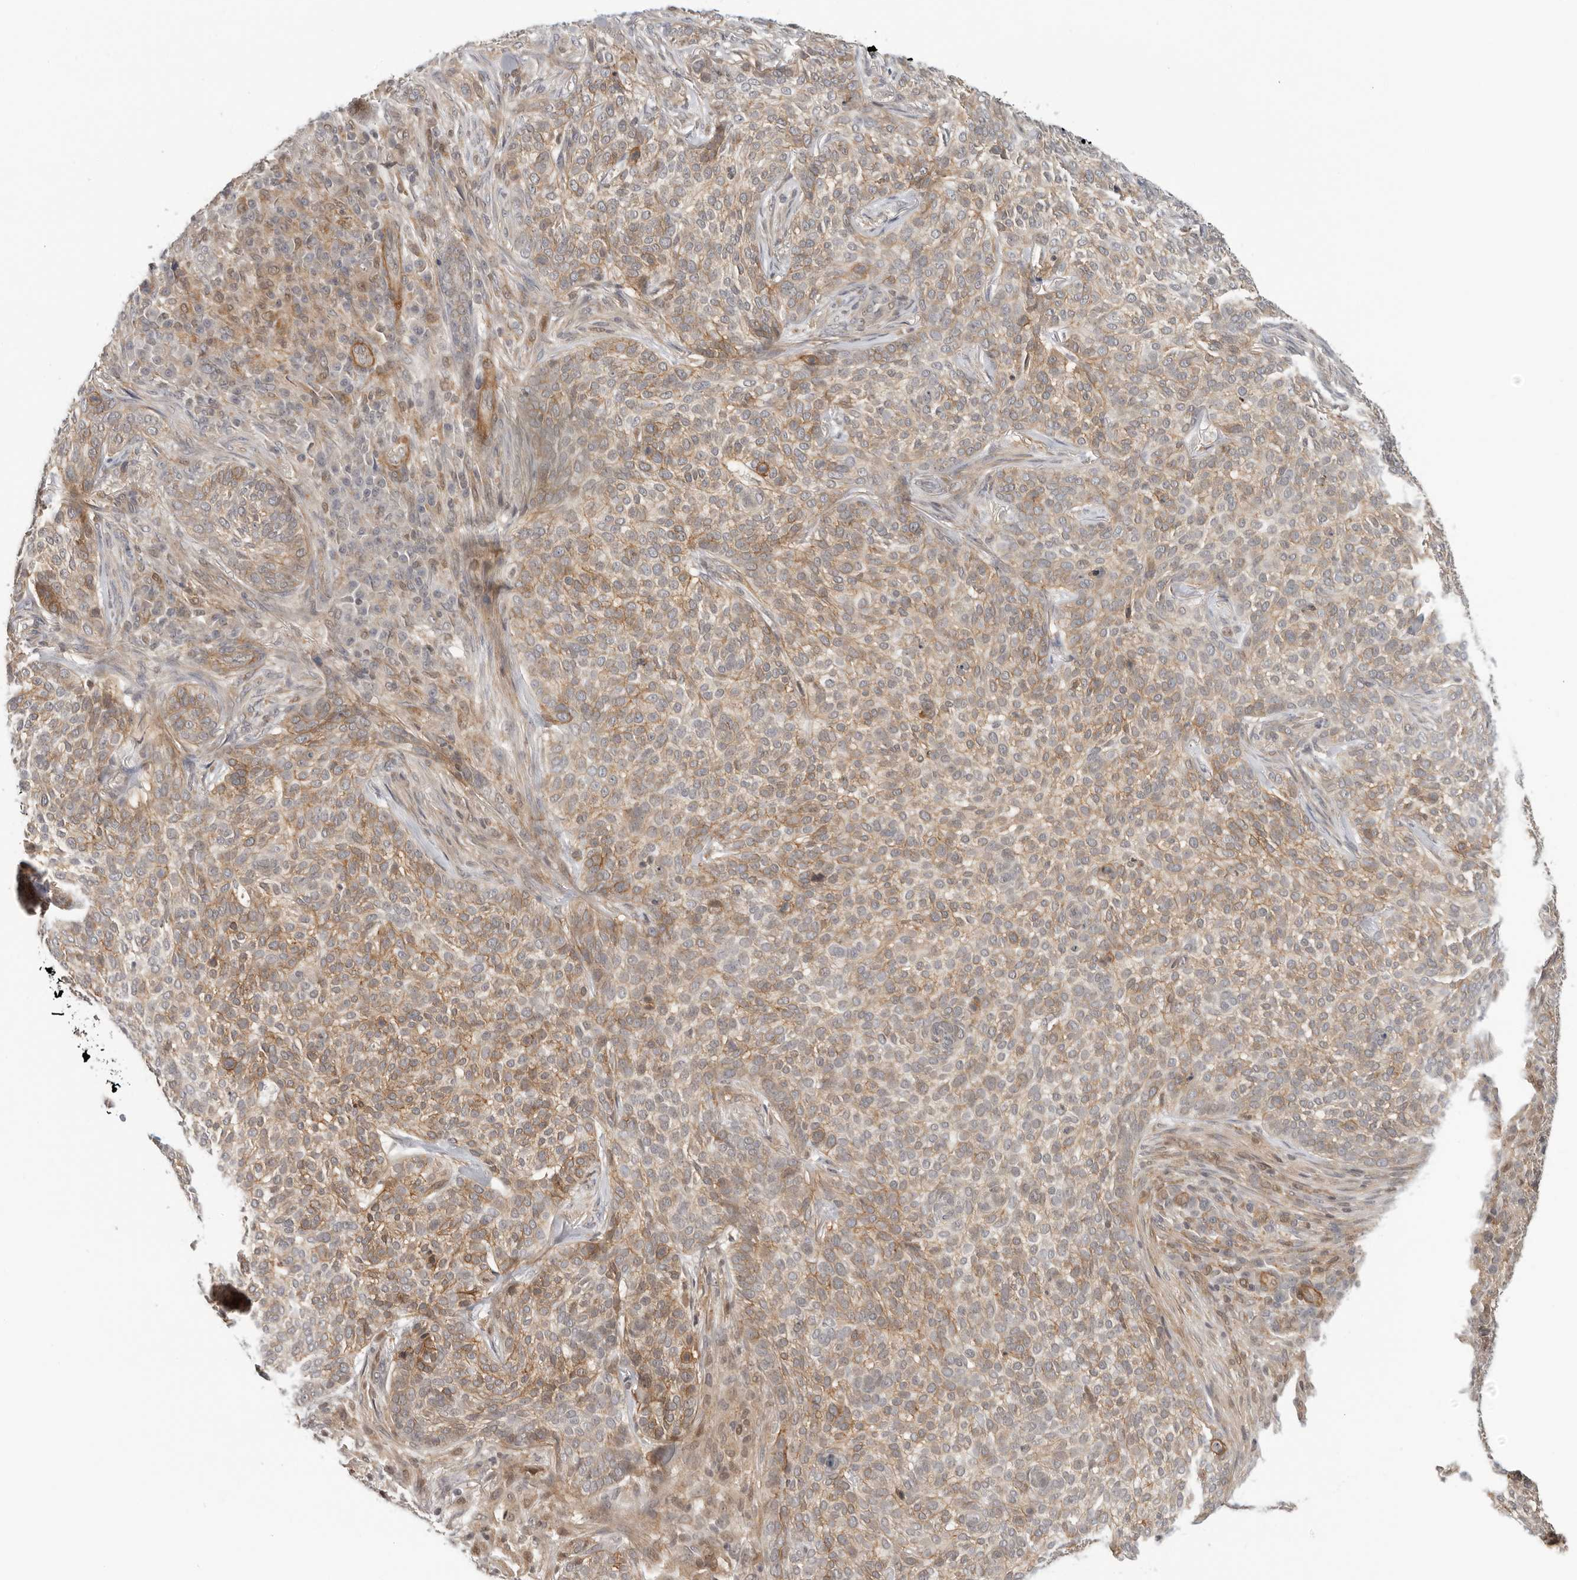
{"staining": {"intensity": "moderate", "quantity": ">75%", "location": "cytoplasmic/membranous"}, "tissue": "skin cancer", "cell_type": "Tumor cells", "image_type": "cancer", "snomed": [{"axis": "morphology", "description": "Basal cell carcinoma"}, {"axis": "topography", "description": "Skin"}], "caption": "Human skin cancer stained with a brown dye demonstrates moderate cytoplasmic/membranous positive staining in about >75% of tumor cells.", "gene": "SUGCT", "patient": {"sex": "female", "age": 64}}